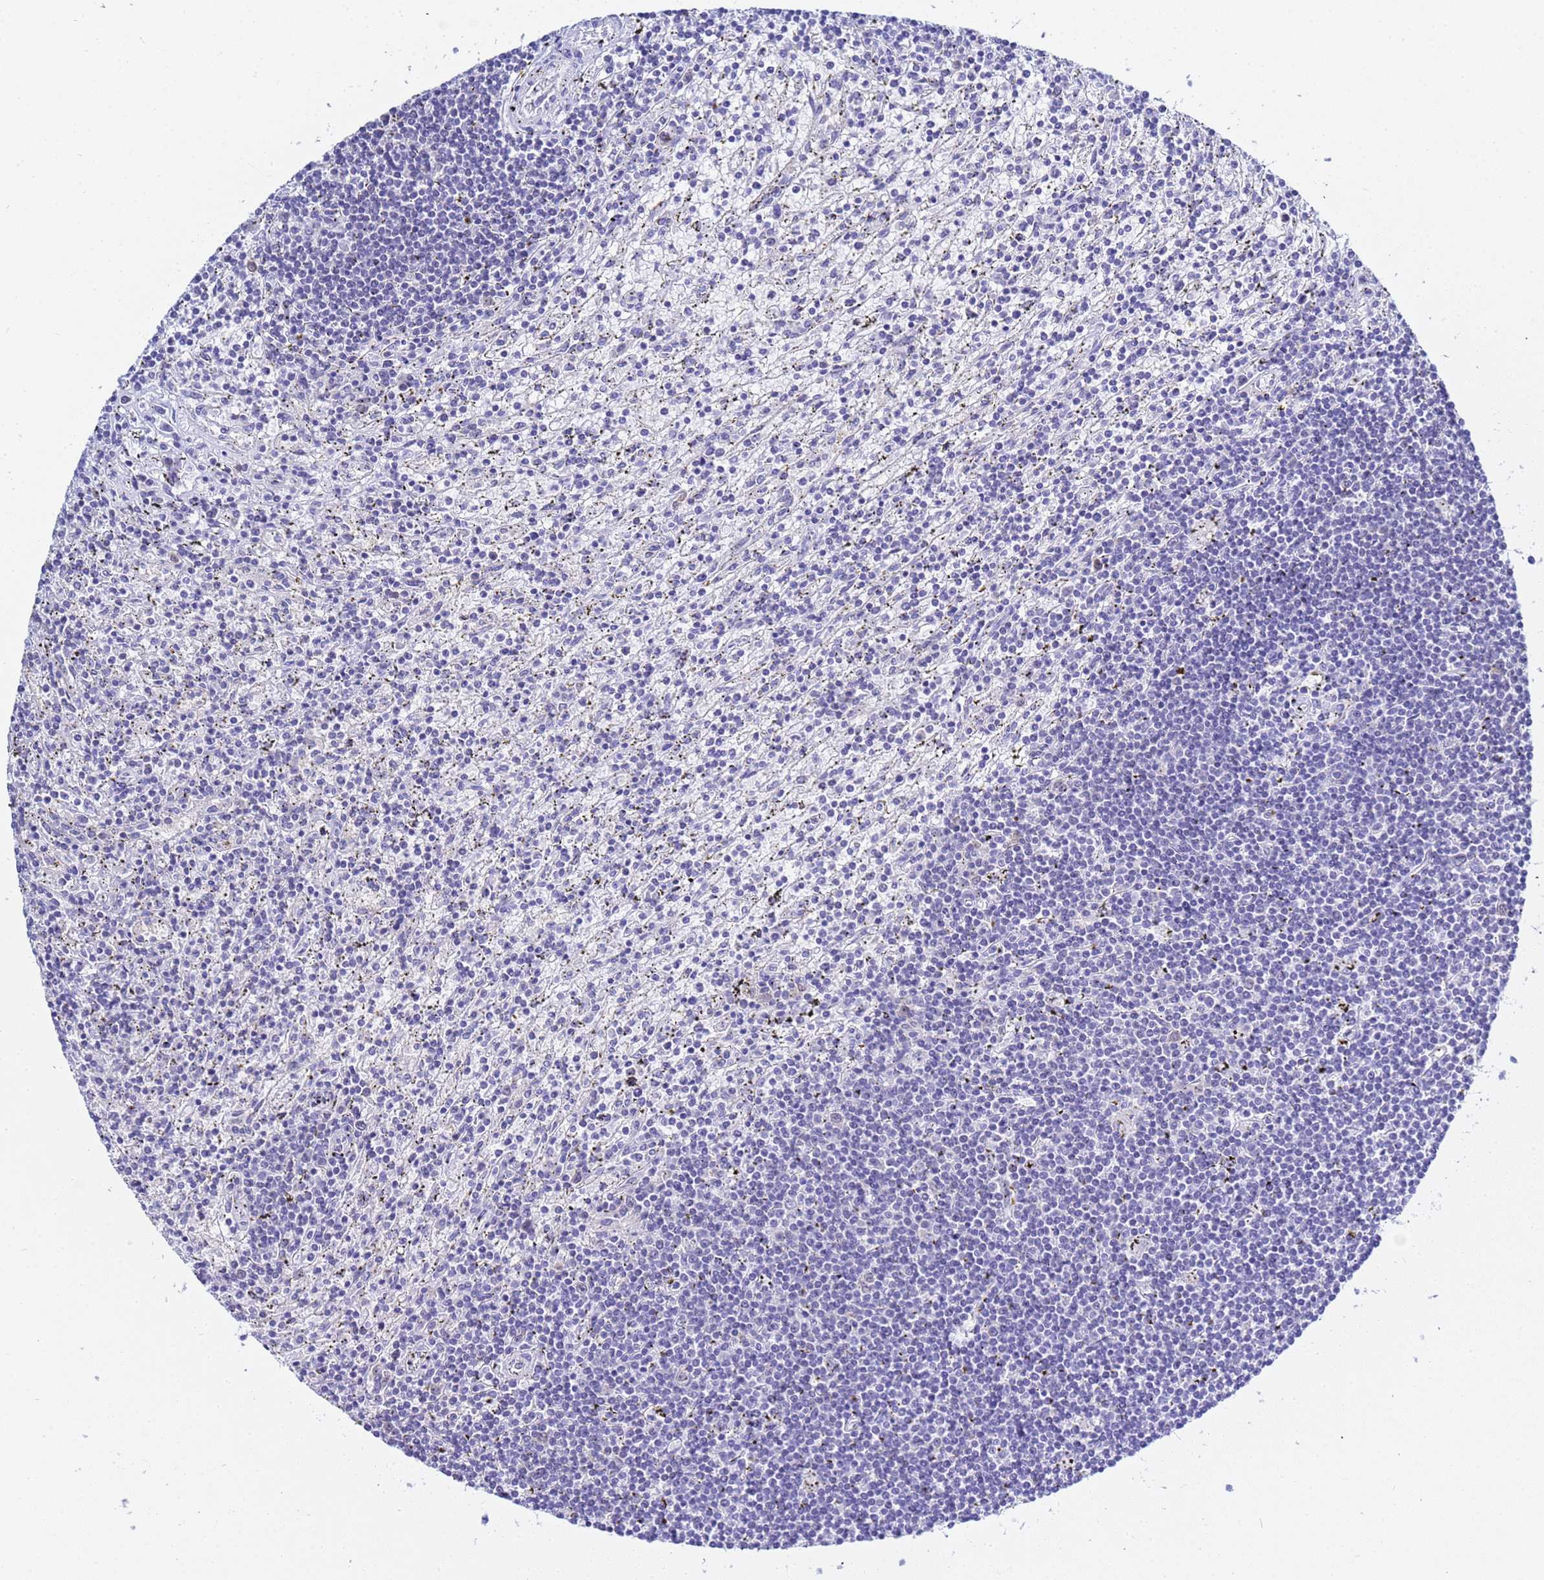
{"staining": {"intensity": "negative", "quantity": "none", "location": "none"}, "tissue": "lymphoma", "cell_type": "Tumor cells", "image_type": "cancer", "snomed": [{"axis": "morphology", "description": "Malignant lymphoma, non-Hodgkin's type, Low grade"}, {"axis": "topography", "description": "Spleen"}], "caption": "This histopathology image is of lymphoma stained with IHC to label a protein in brown with the nuclei are counter-stained blue. There is no staining in tumor cells.", "gene": "ACTL6B", "patient": {"sex": "male", "age": 76}}